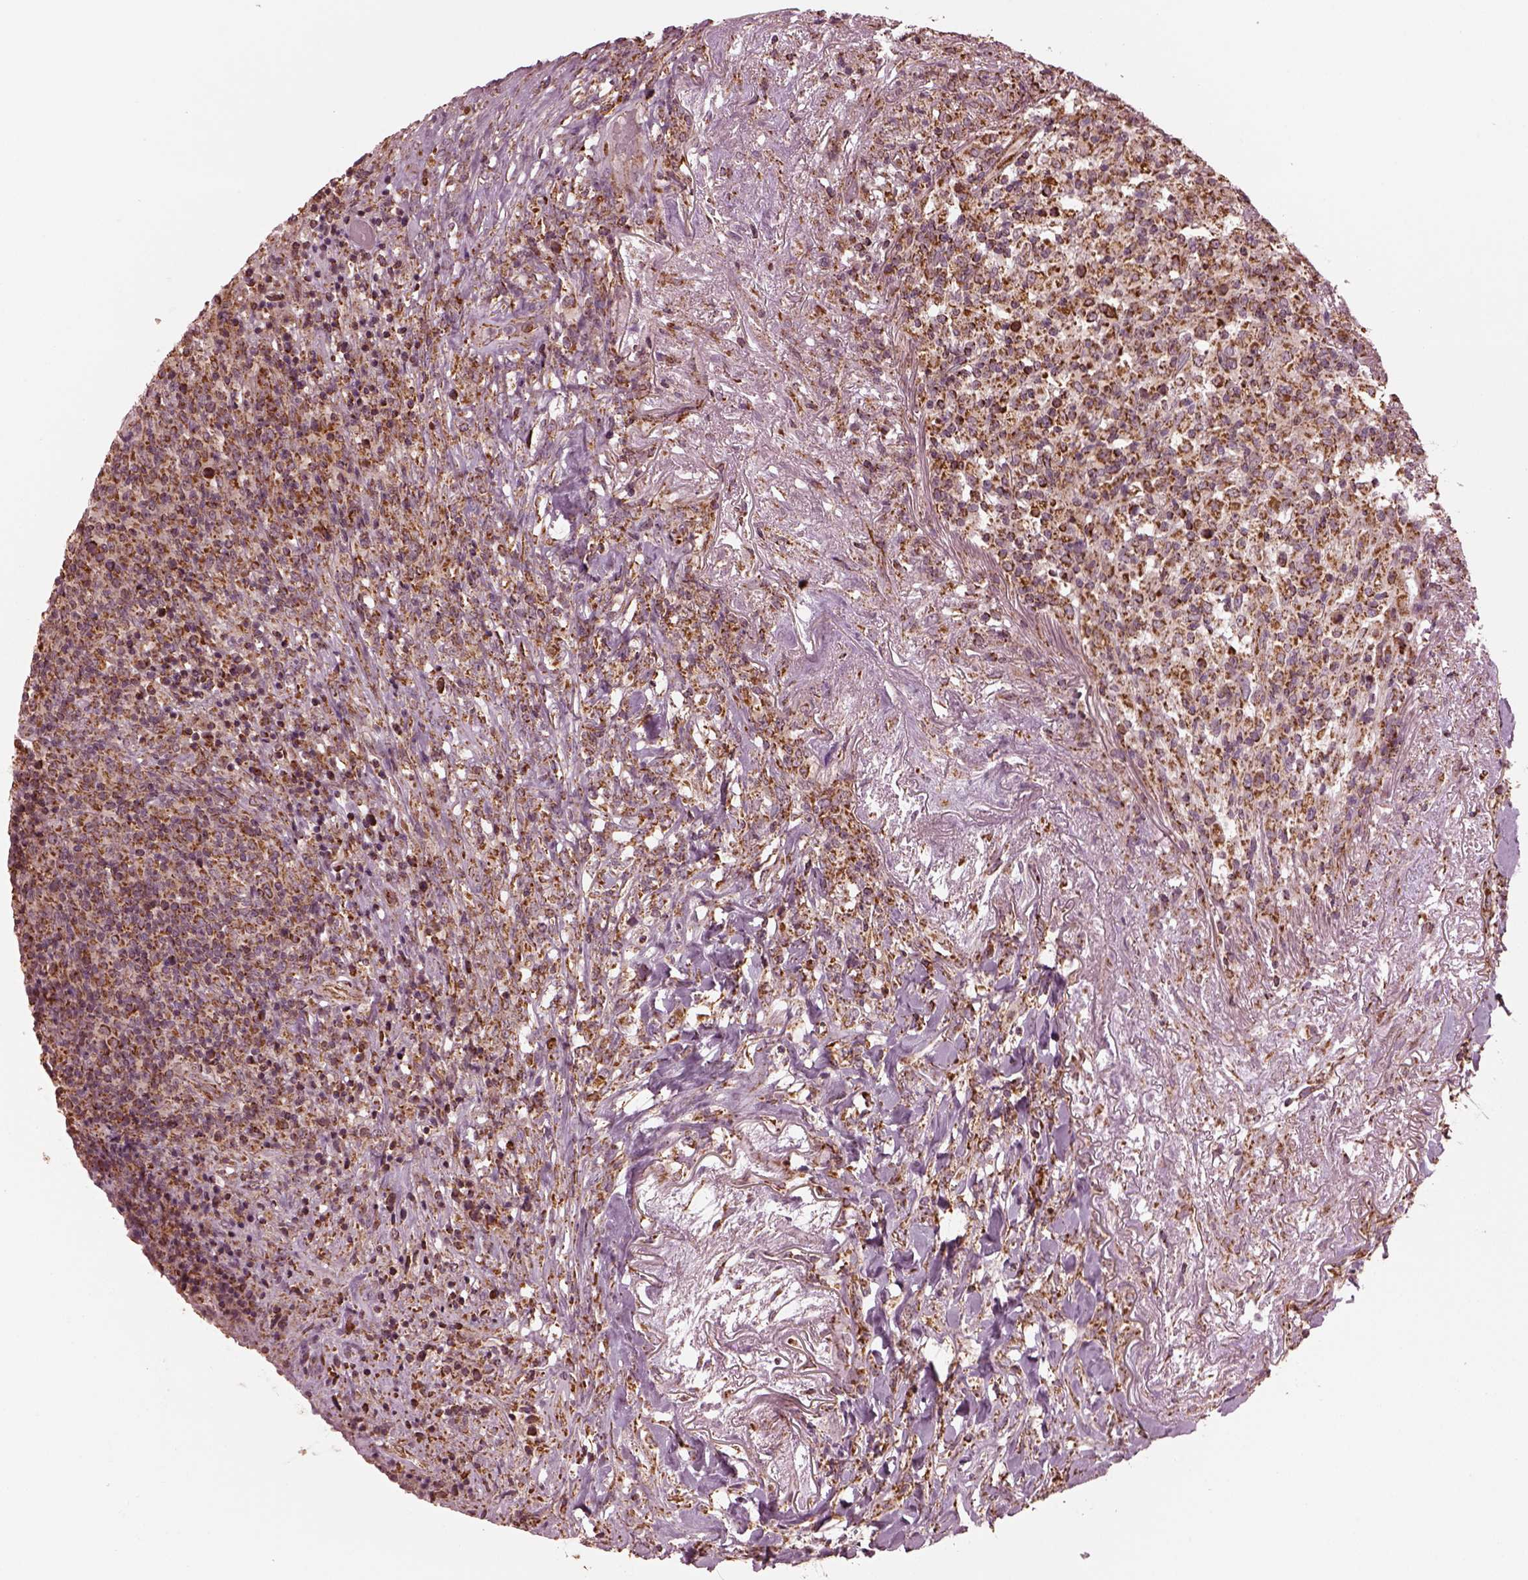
{"staining": {"intensity": "moderate", "quantity": "25%-75%", "location": "cytoplasmic/membranous"}, "tissue": "lymphoma", "cell_type": "Tumor cells", "image_type": "cancer", "snomed": [{"axis": "morphology", "description": "Malignant lymphoma, non-Hodgkin's type, High grade"}, {"axis": "topography", "description": "Lung"}], "caption": "Moderate cytoplasmic/membranous protein positivity is appreciated in approximately 25%-75% of tumor cells in lymphoma. (DAB (3,3'-diaminobenzidine) = brown stain, brightfield microscopy at high magnification).", "gene": "NDUFB10", "patient": {"sex": "male", "age": 79}}